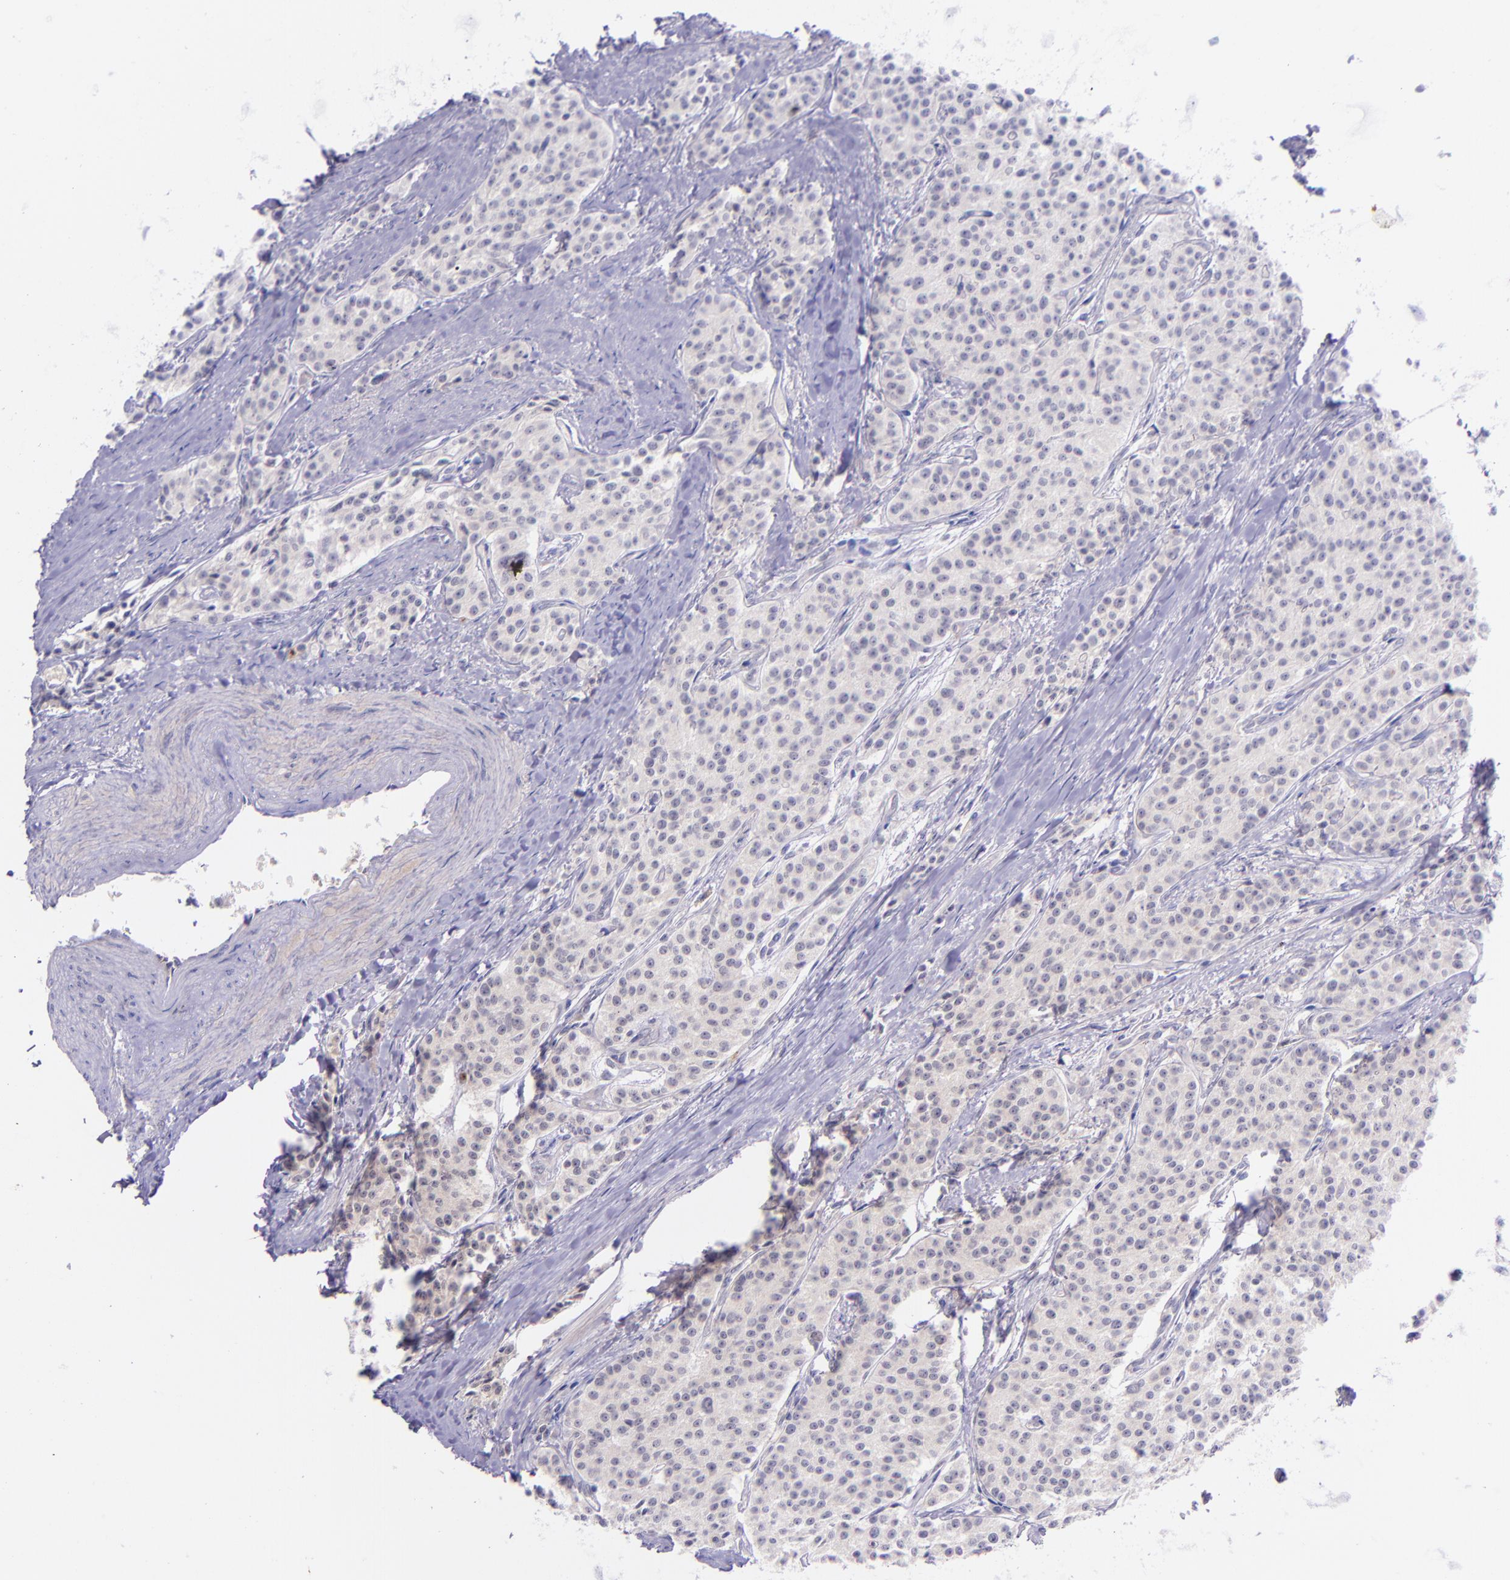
{"staining": {"intensity": "negative", "quantity": "none", "location": "none"}, "tissue": "carcinoid", "cell_type": "Tumor cells", "image_type": "cancer", "snomed": [{"axis": "morphology", "description": "Carcinoid, malignant, NOS"}, {"axis": "topography", "description": "Stomach"}], "caption": "High magnification brightfield microscopy of carcinoid stained with DAB (brown) and counterstained with hematoxylin (blue): tumor cells show no significant positivity.", "gene": "SELL", "patient": {"sex": "female", "age": 76}}